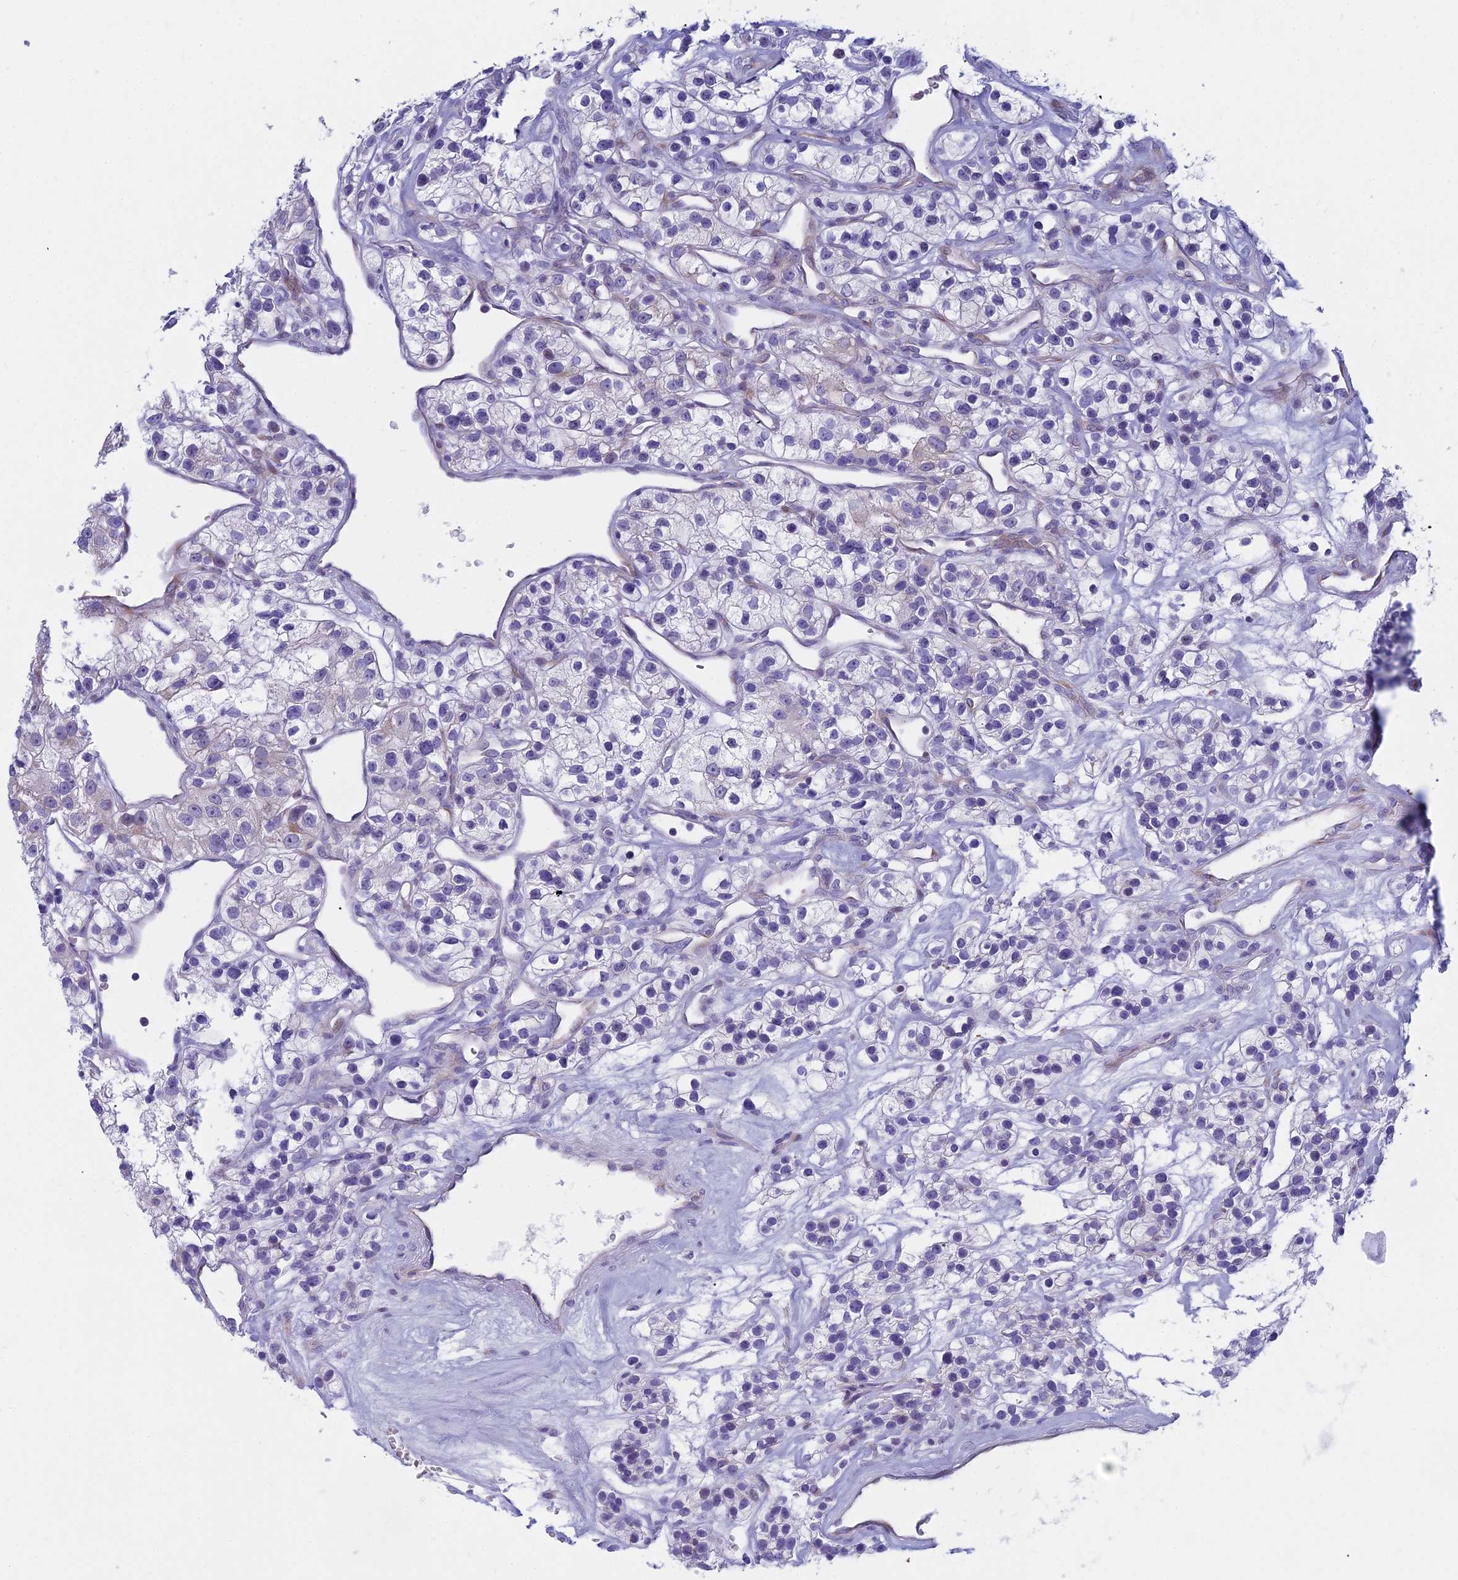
{"staining": {"intensity": "negative", "quantity": "none", "location": "none"}, "tissue": "renal cancer", "cell_type": "Tumor cells", "image_type": "cancer", "snomed": [{"axis": "morphology", "description": "Adenocarcinoma, NOS"}, {"axis": "topography", "description": "Kidney"}], "caption": "The micrograph displays no staining of tumor cells in adenocarcinoma (renal).", "gene": "PRR13", "patient": {"sex": "female", "age": 57}}